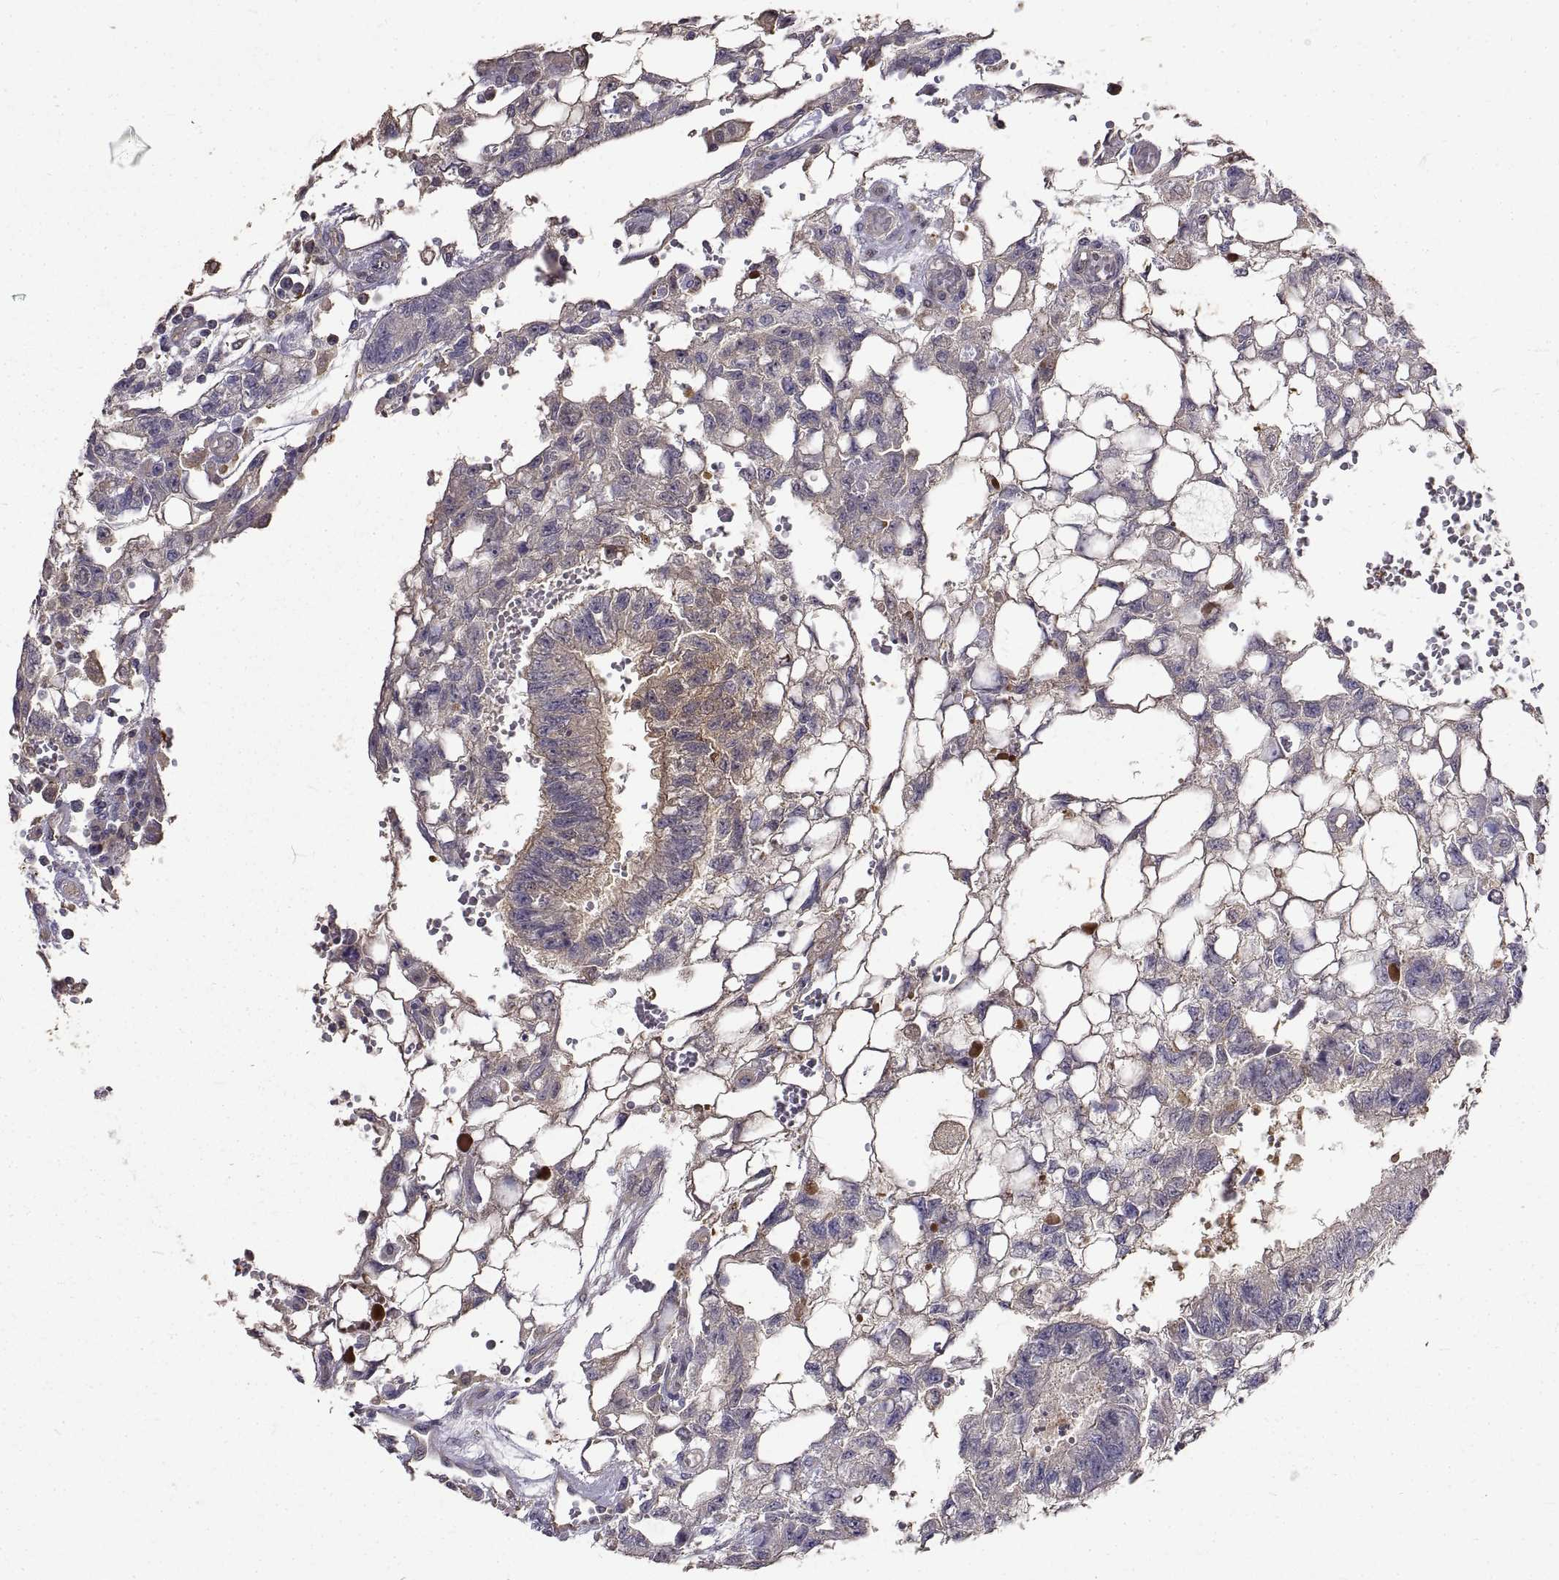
{"staining": {"intensity": "weak", "quantity": "<25%", "location": "cytoplasmic/membranous"}, "tissue": "testis cancer", "cell_type": "Tumor cells", "image_type": "cancer", "snomed": [{"axis": "morphology", "description": "Carcinoma, Embryonal, NOS"}, {"axis": "topography", "description": "Testis"}], "caption": "A micrograph of testis embryonal carcinoma stained for a protein exhibits no brown staining in tumor cells.", "gene": "PEA15", "patient": {"sex": "male", "age": 32}}